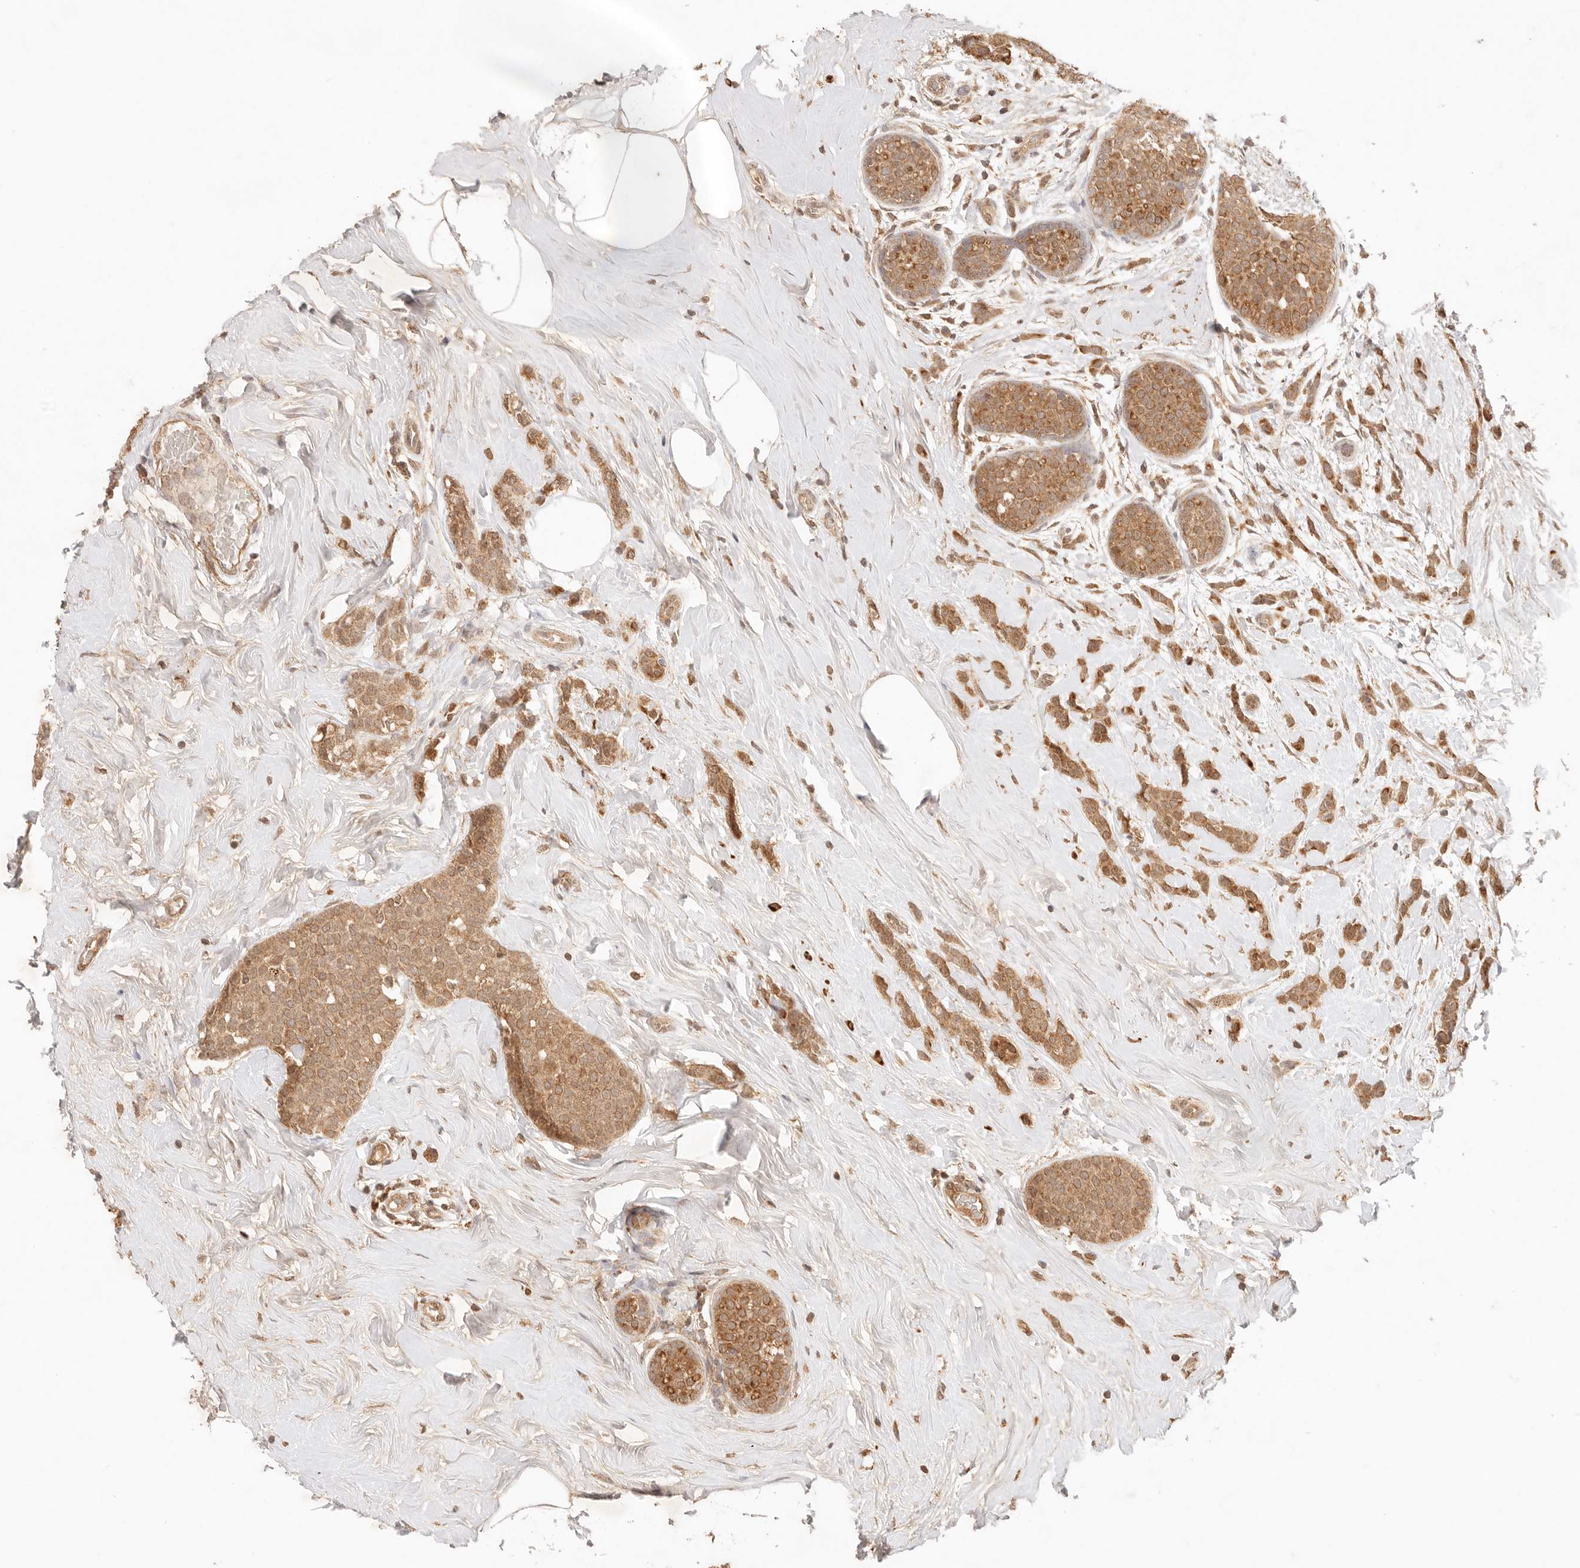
{"staining": {"intensity": "moderate", "quantity": ">75%", "location": "cytoplasmic/membranous"}, "tissue": "breast cancer", "cell_type": "Tumor cells", "image_type": "cancer", "snomed": [{"axis": "morphology", "description": "Lobular carcinoma, in situ"}, {"axis": "morphology", "description": "Lobular carcinoma"}, {"axis": "topography", "description": "Breast"}], "caption": "IHC image of neoplastic tissue: breast cancer (lobular carcinoma) stained using immunohistochemistry (IHC) exhibits medium levels of moderate protein expression localized specifically in the cytoplasmic/membranous of tumor cells, appearing as a cytoplasmic/membranous brown color.", "gene": "TRIM11", "patient": {"sex": "female", "age": 41}}